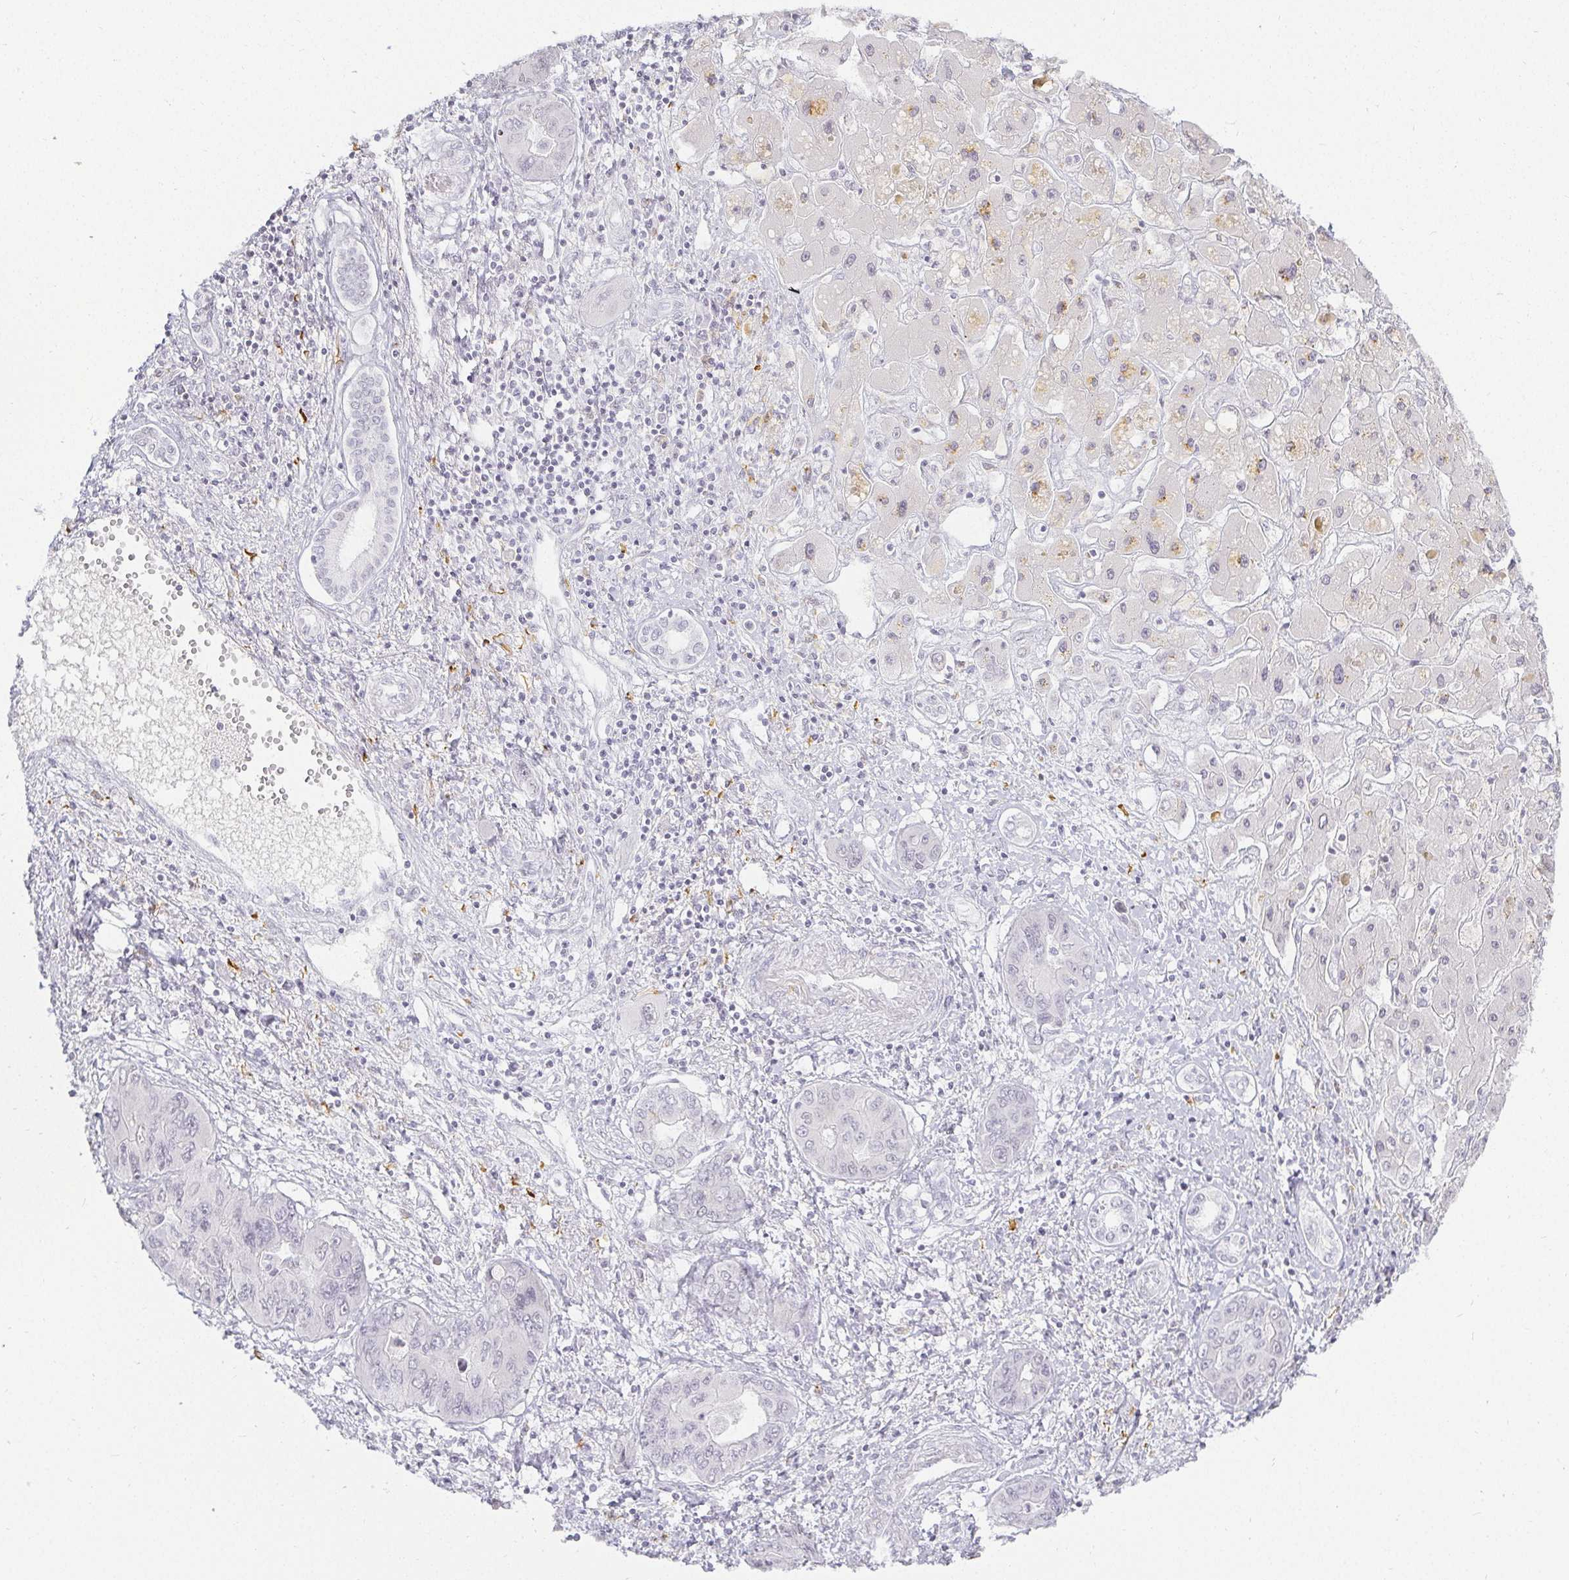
{"staining": {"intensity": "negative", "quantity": "none", "location": "none"}, "tissue": "liver cancer", "cell_type": "Tumor cells", "image_type": "cancer", "snomed": [{"axis": "morphology", "description": "Cholangiocarcinoma"}, {"axis": "topography", "description": "Liver"}], "caption": "Immunohistochemistry (IHC) of cholangiocarcinoma (liver) displays no staining in tumor cells.", "gene": "ACAN", "patient": {"sex": "male", "age": 67}}